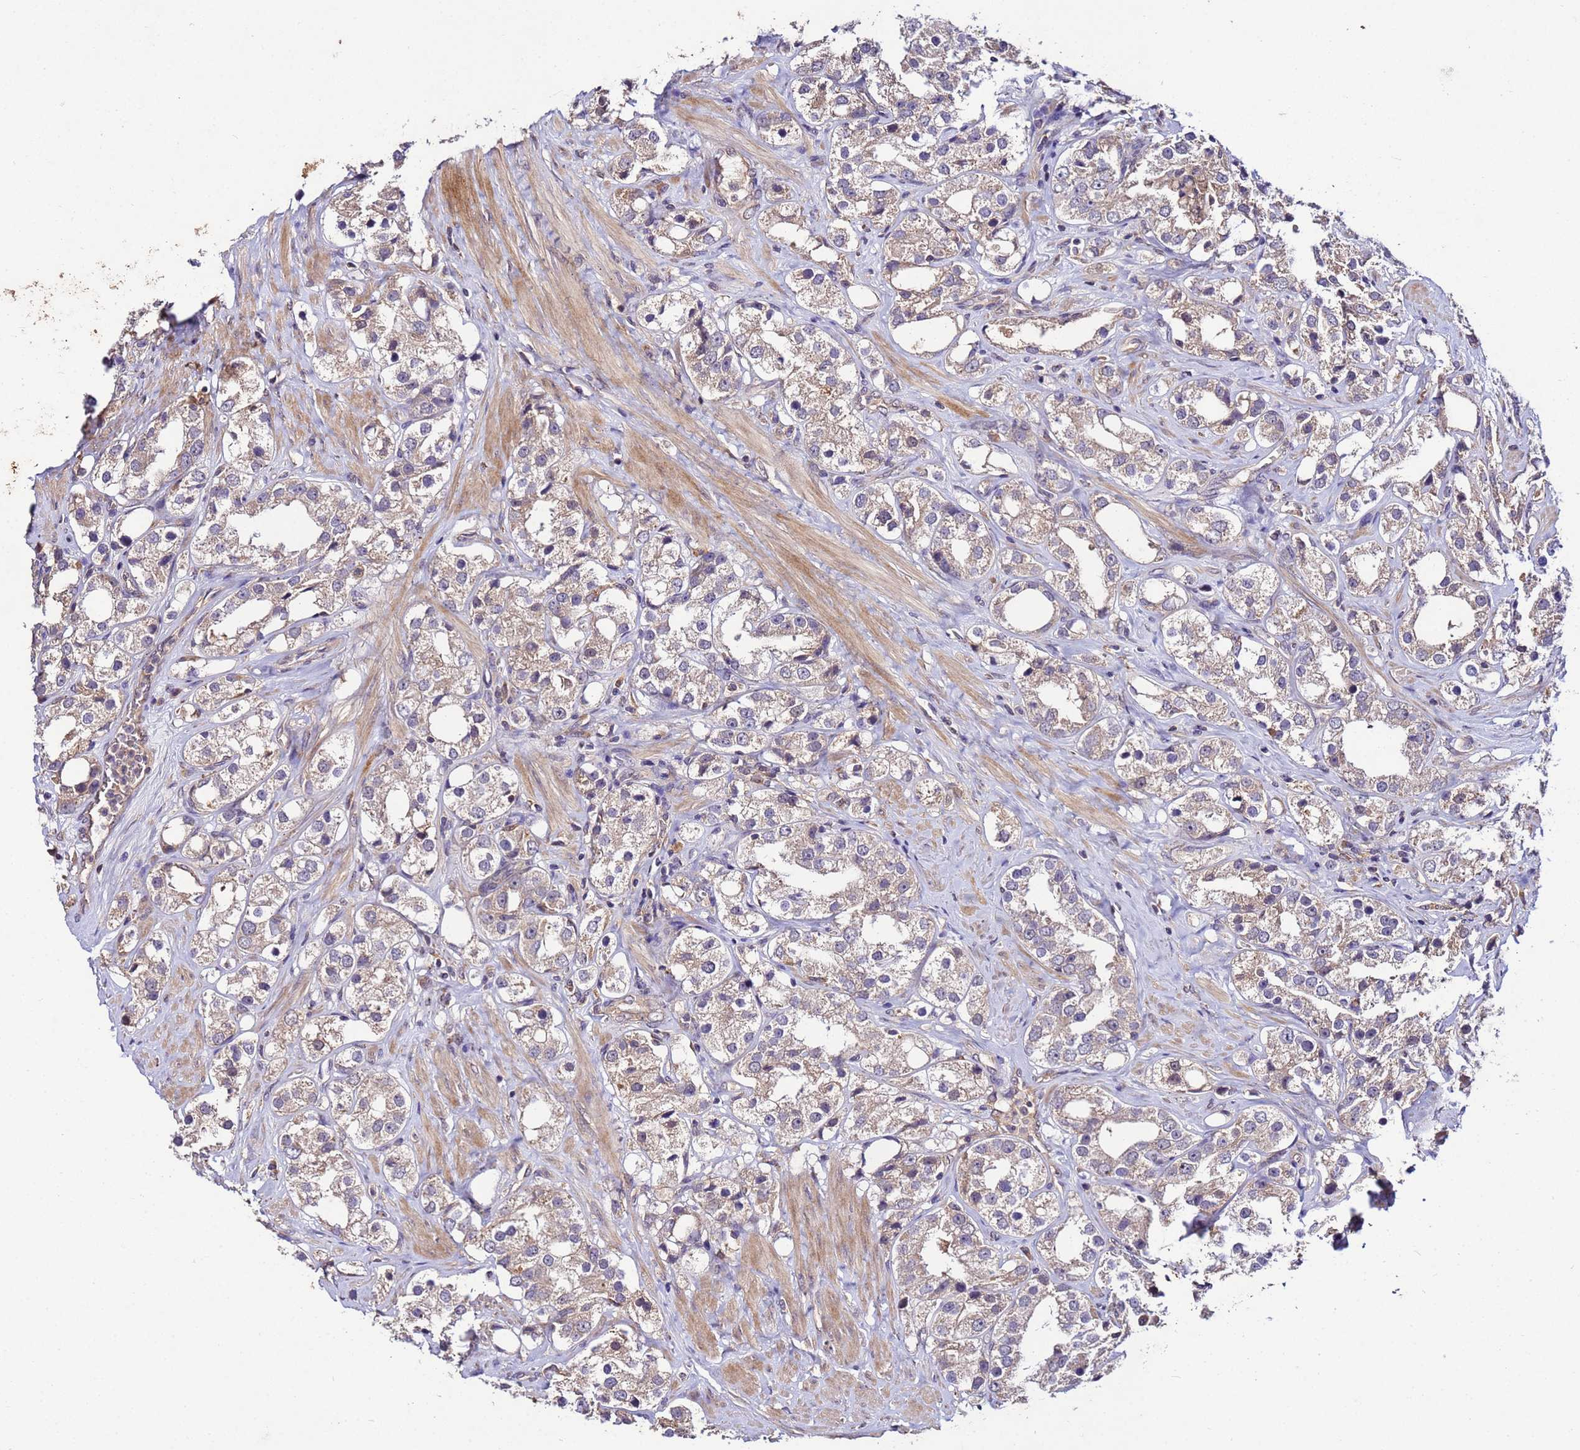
{"staining": {"intensity": "negative", "quantity": "none", "location": "none"}, "tissue": "prostate cancer", "cell_type": "Tumor cells", "image_type": "cancer", "snomed": [{"axis": "morphology", "description": "Adenocarcinoma, NOS"}, {"axis": "topography", "description": "Prostate"}], "caption": "Immunohistochemistry (IHC) of human prostate cancer (adenocarcinoma) reveals no positivity in tumor cells.", "gene": "GSPT2", "patient": {"sex": "male", "age": 79}}